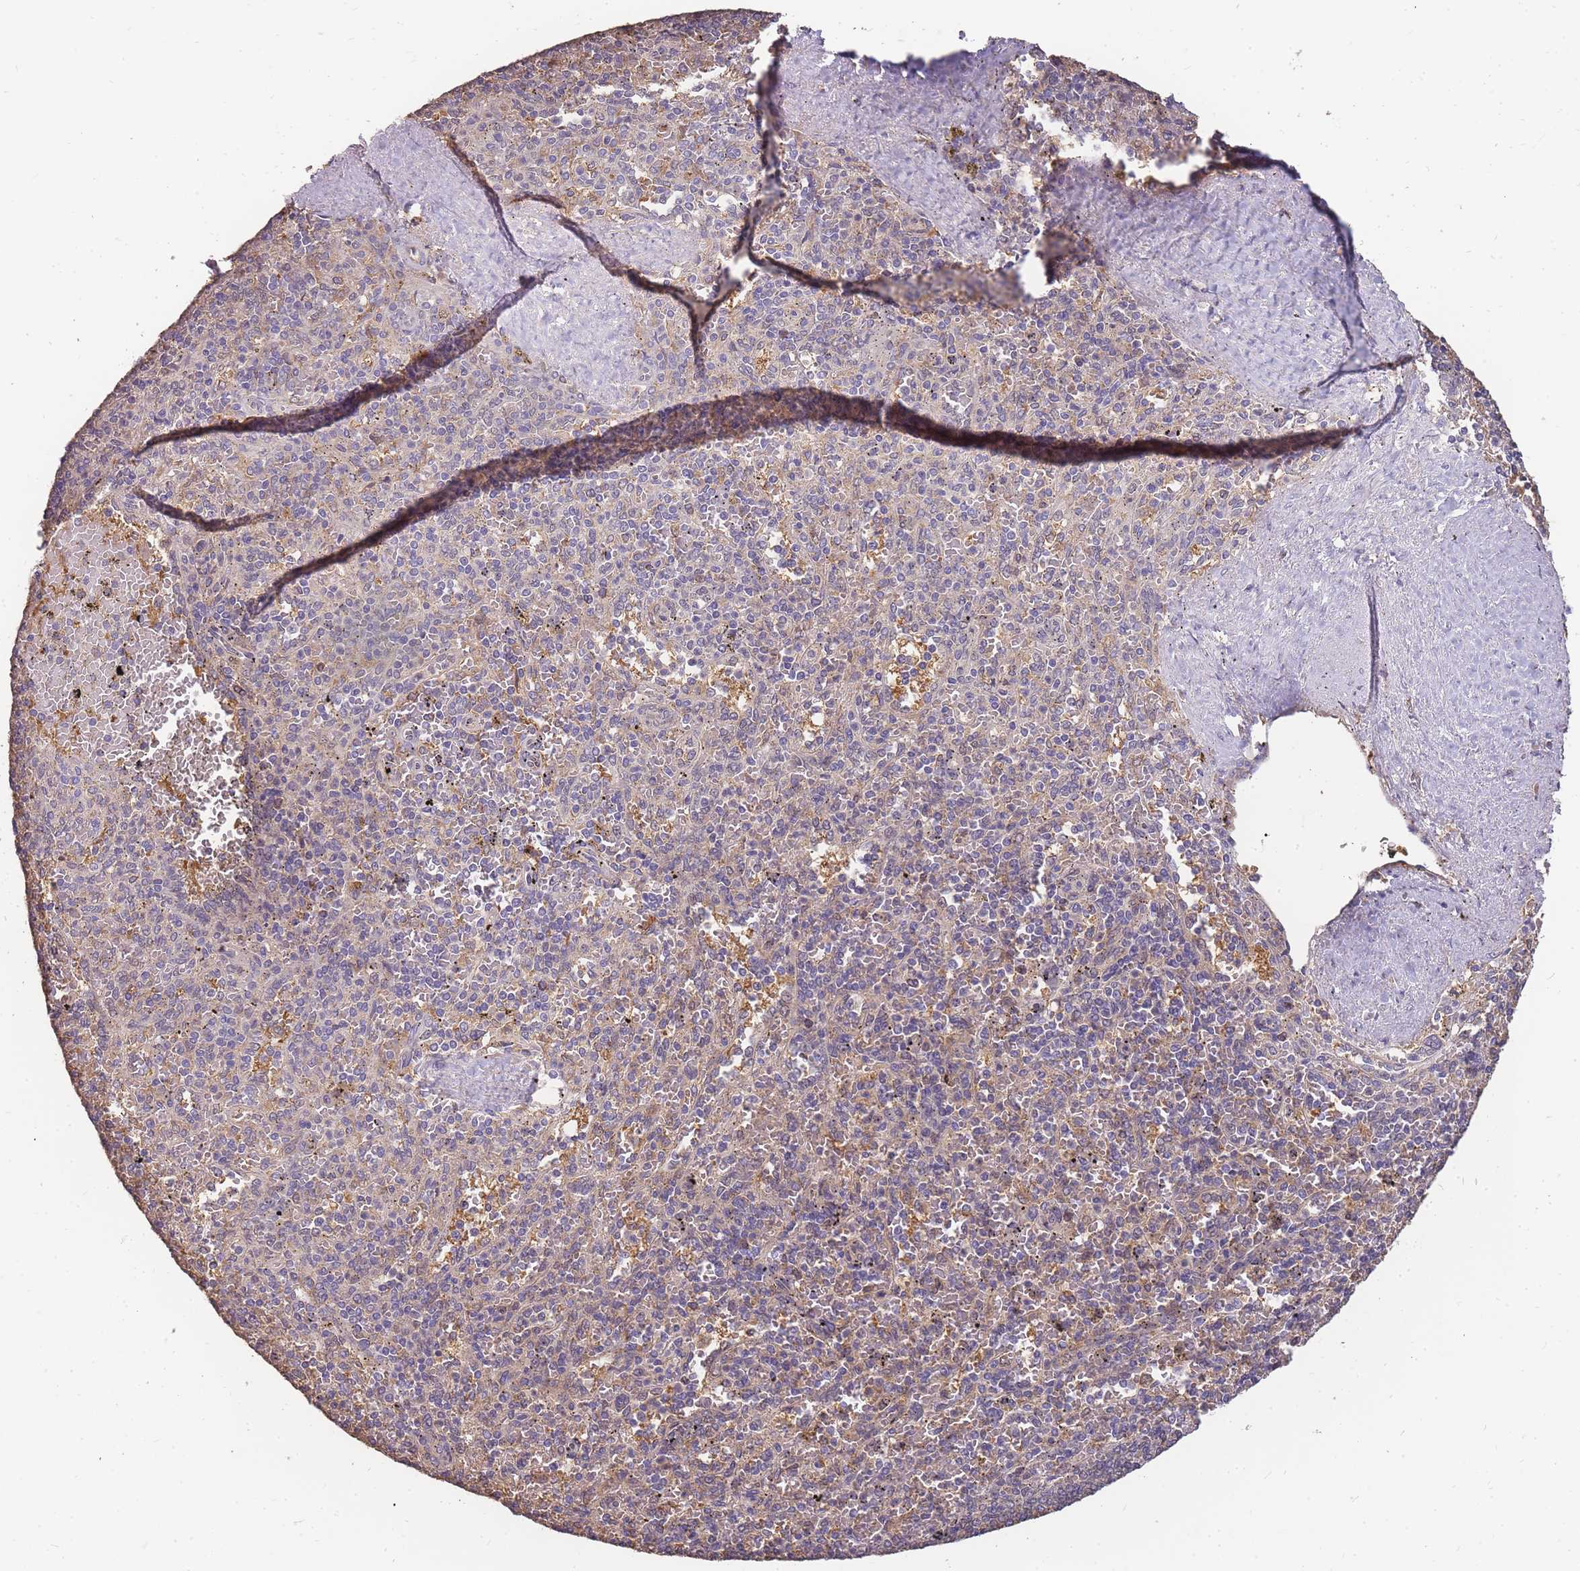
{"staining": {"intensity": "weak", "quantity": "<25%", "location": "cytoplasmic/membranous,nuclear"}, "tissue": "spleen", "cell_type": "Cells in red pulp", "image_type": "normal", "snomed": [{"axis": "morphology", "description": "Normal tissue, NOS"}, {"axis": "topography", "description": "Spleen"}], "caption": "Immunohistochemistry (IHC) histopathology image of unremarkable spleen: human spleen stained with DAB (3,3'-diaminobenzidine) displays no significant protein staining in cells in red pulp. (DAB (3,3'-diaminobenzidine) immunohistochemistry, high magnification).", "gene": "CDKN2AIPNL", "patient": {"sex": "male", "age": 82}}